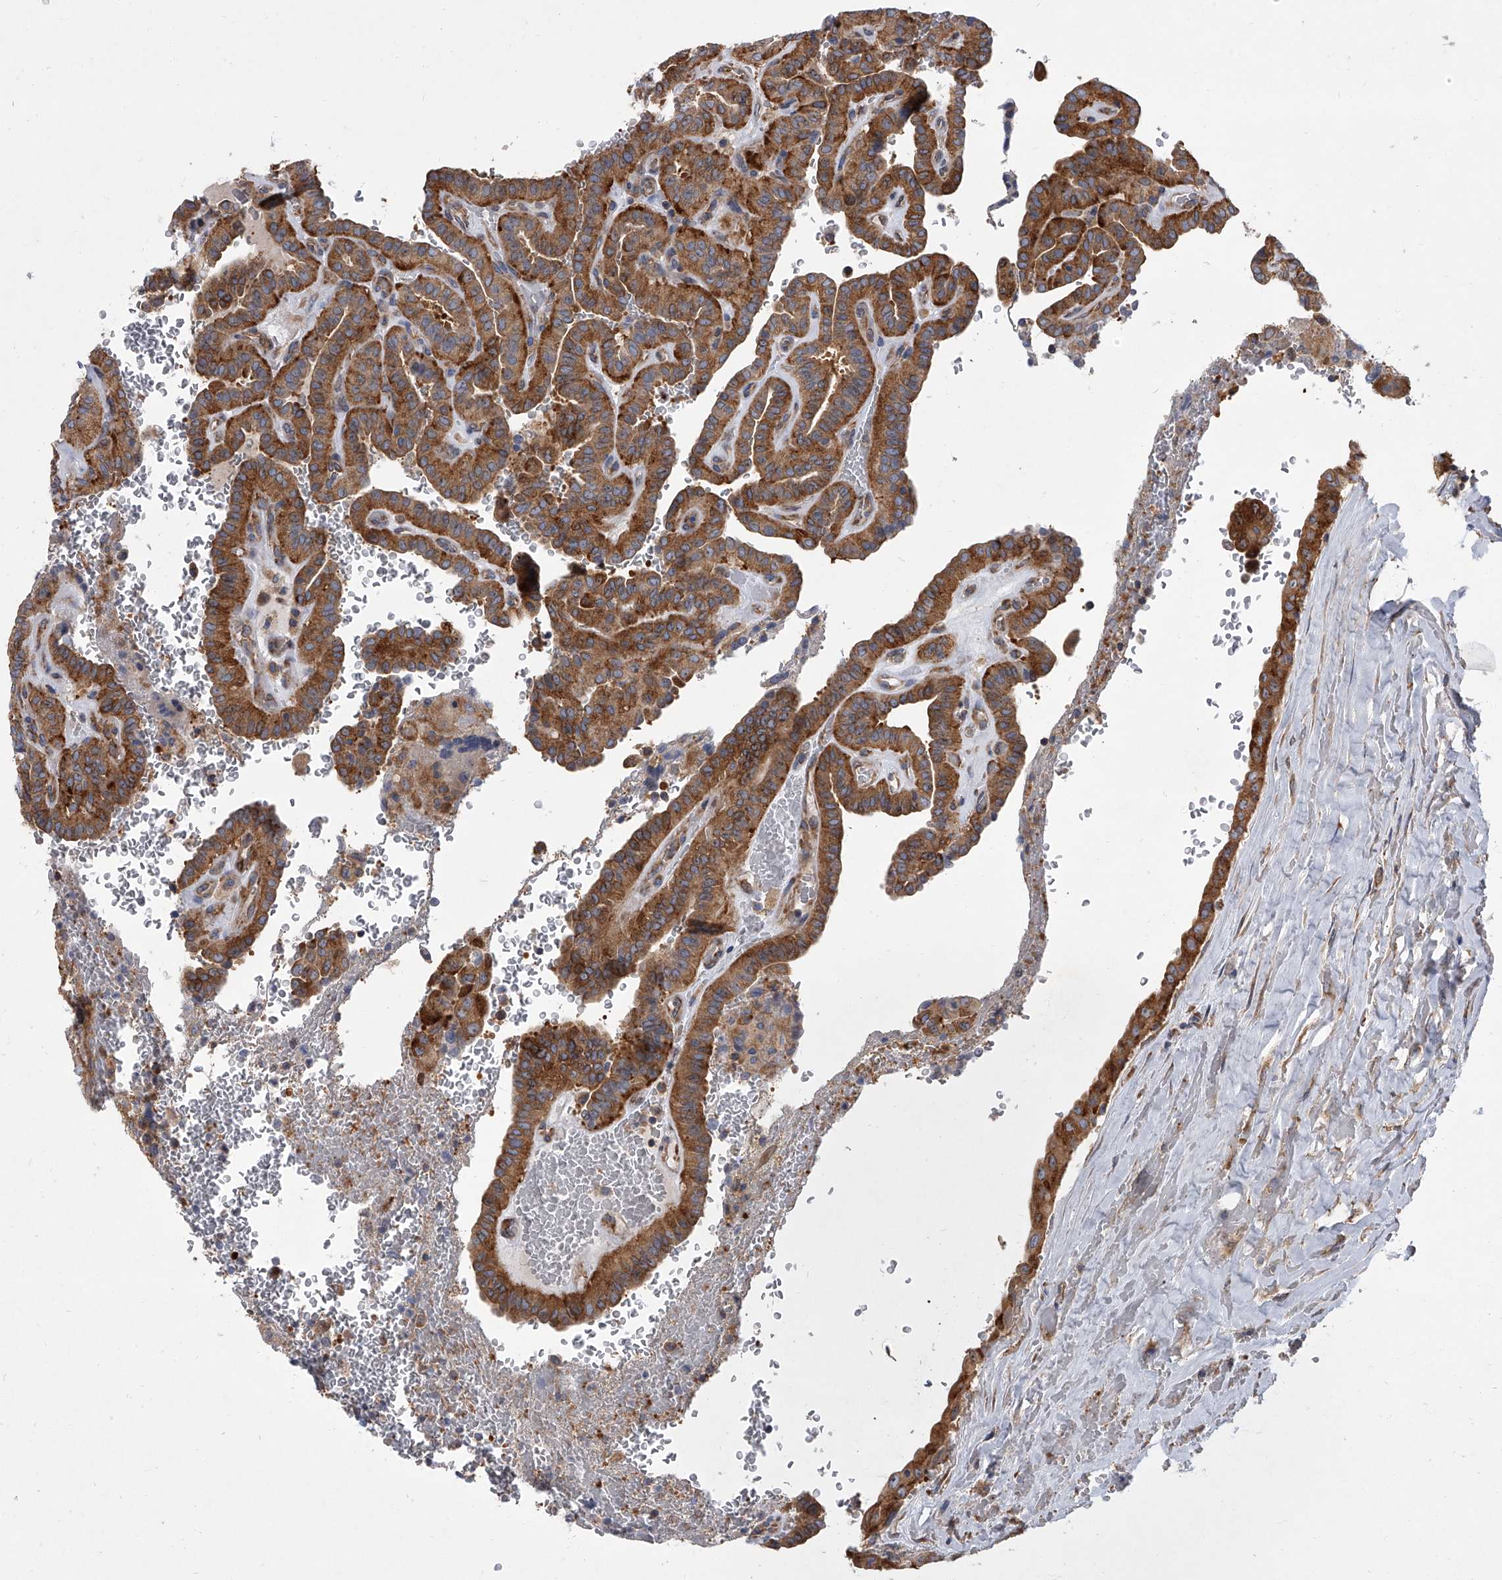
{"staining": {"intensity": "moderate", "quantity": ">75%", "location": "cytoplasmic/membranous"}, "tissue": "thyroid cancer", "cell_type": "Tumor cells", "image_type": "cancer", "snomed": [{"axis": "morphology", "description": "Papillary adenocarcinoma, NOS"}, {"axis": "topography", "description": "Thyroid gland"}], "caption": "Moderate cytoplasmic/membranous expression is identified in about >75% of tumor cells in thyroid papillary adenocarcinoma.", "gene": "EIF2S2", "patient": {"sex": "male", "age": 77}}